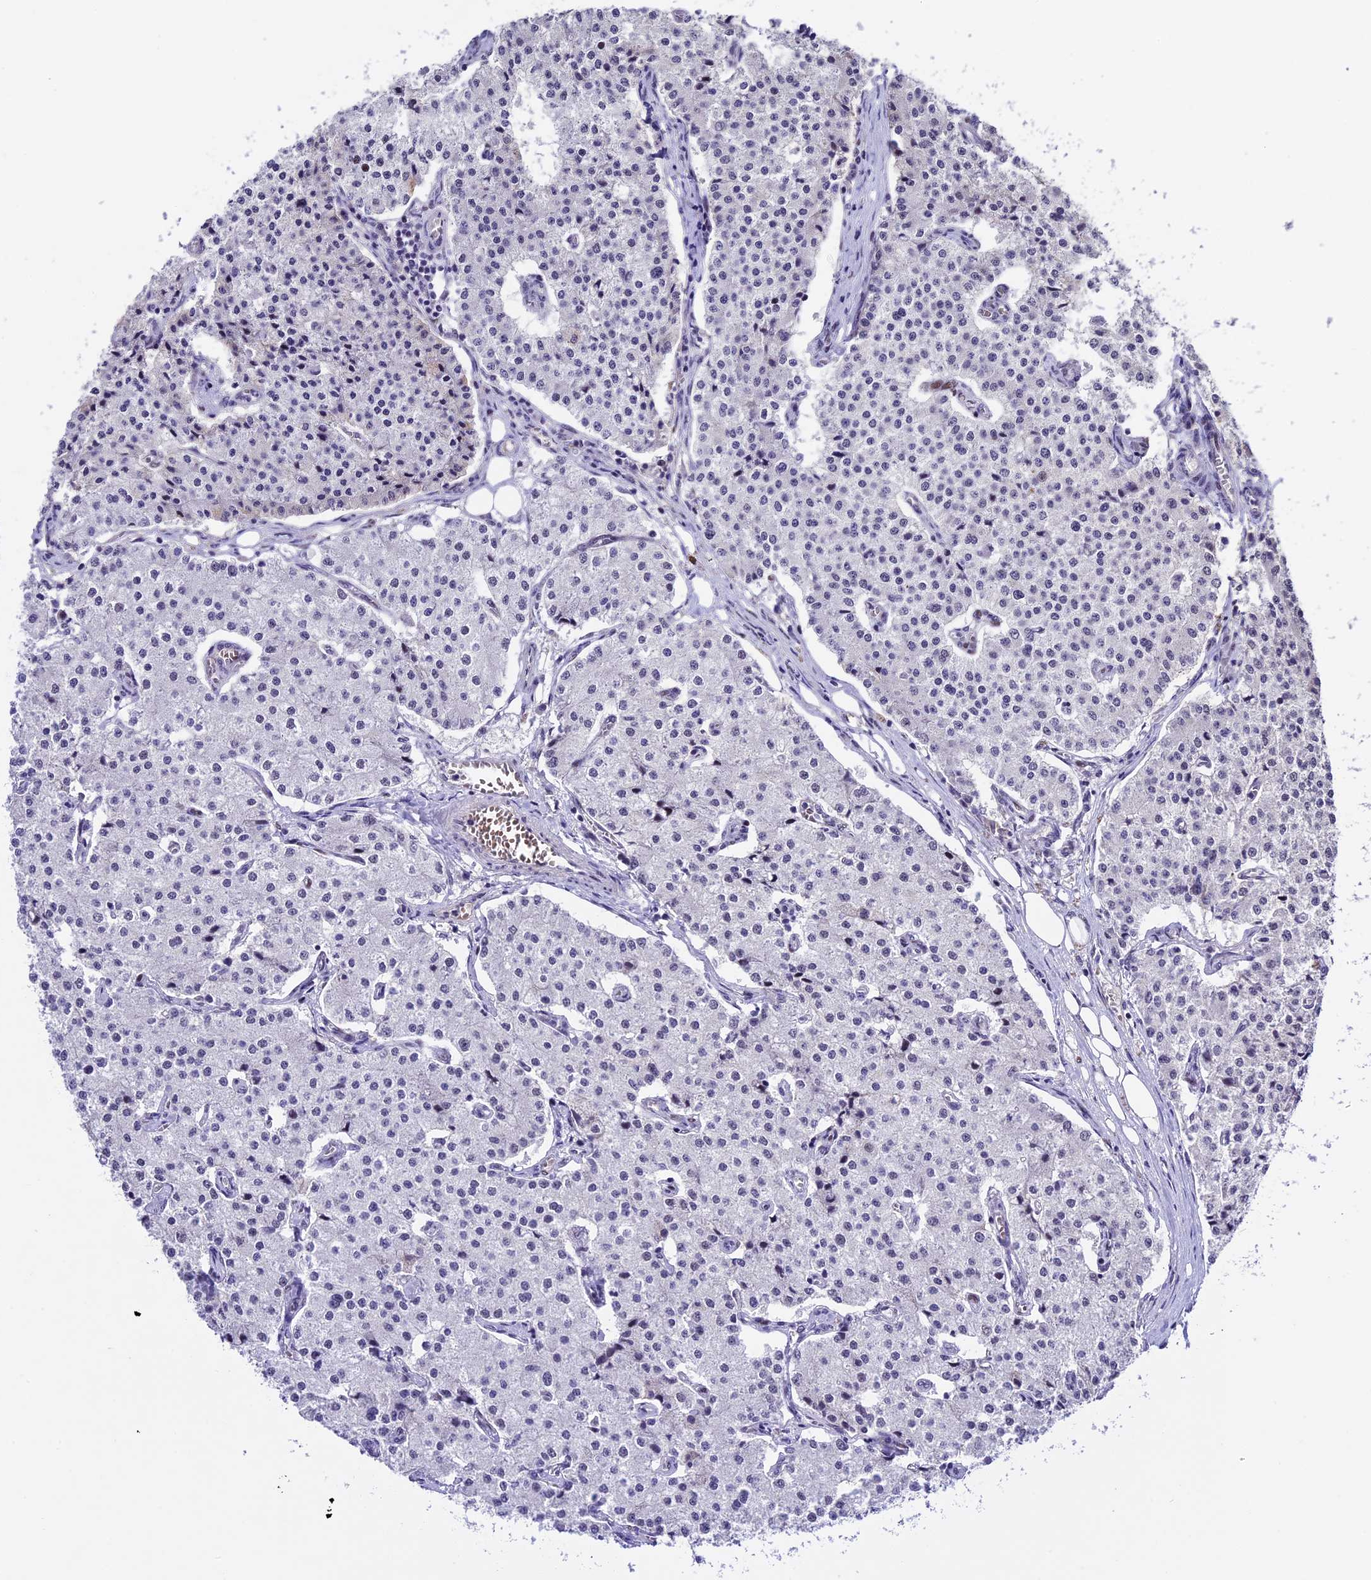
{"staining": {"intensity": "negative", "quantity": "none", "location": "none"}, "tissue": "carcinoid", "cell_type": "Tumor cells", "image_type": "cancer", "snomed": [{"axis": "morphology", "description": "Carcinoid, malignant, NOS"}, {"axis": "topography", "description": "Colon"}], "caption": "High magnification brightfield microscopy of carcinoid stained with DAB (brown) and counterstained with hematoxylin (blue): tumor cells show no significant expression.", "gene": "TCP11L2", "patient": {"sex": "female", "age": 52}}